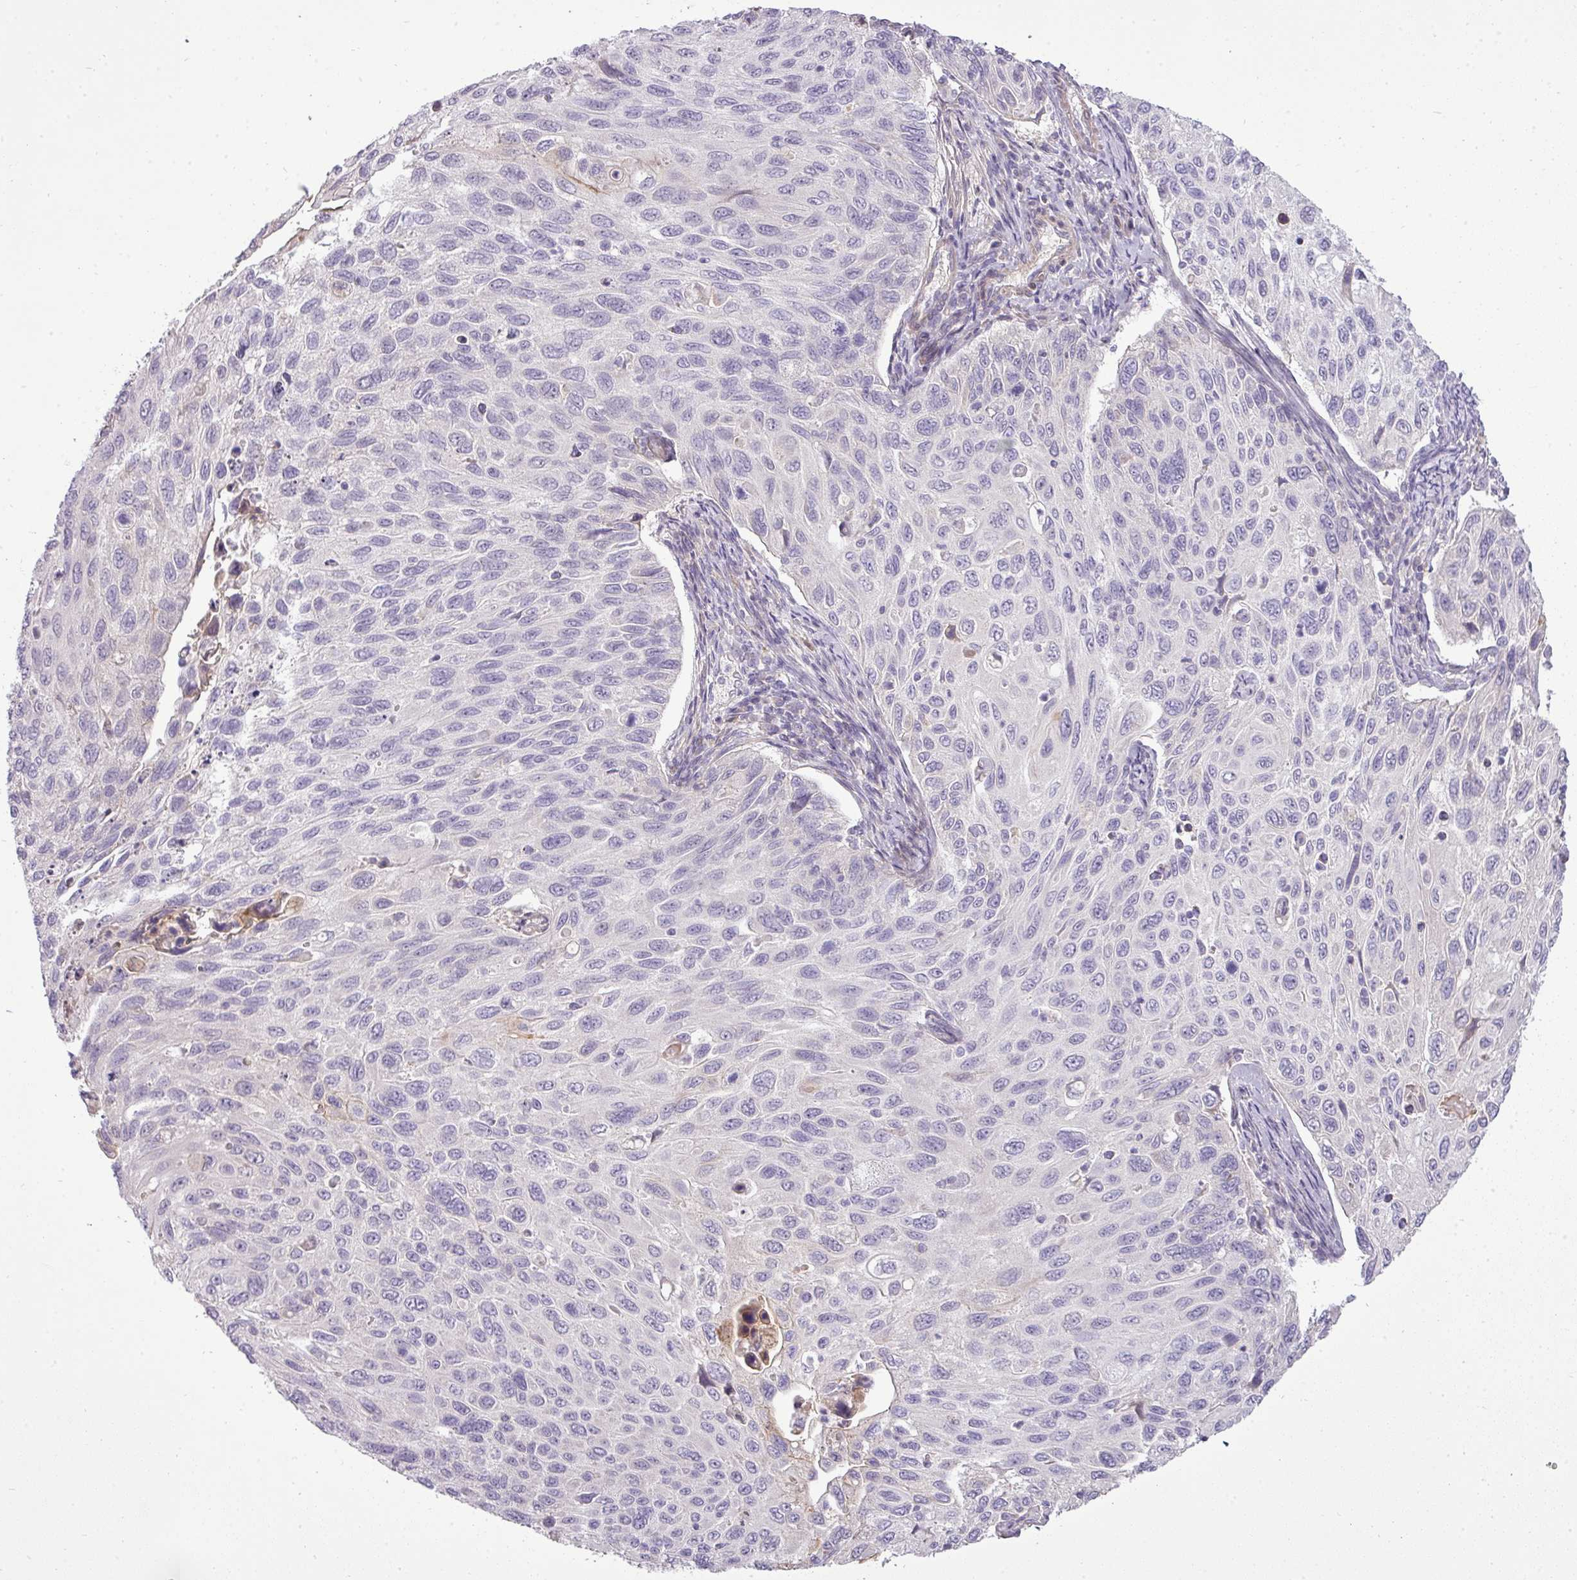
{"staining": {"intensity": "negative", "quantity": "none", "location": "none"}, "tissue": "cervical cancer", "cell_type": "Tumor cells", "image_type": "cancer", "snomed": [{"axis": "morphology", "description": "Squamous cell carcinoma, NOS"}, {"axis": "topography", "description": "Cervix"}], "caption": "A histopathology image of human squamous cell carcinoma (cervical) is negative for staining in tumor cells.", "gene": "PDRG1", "patient": {"sex": "female", "age": 70}}